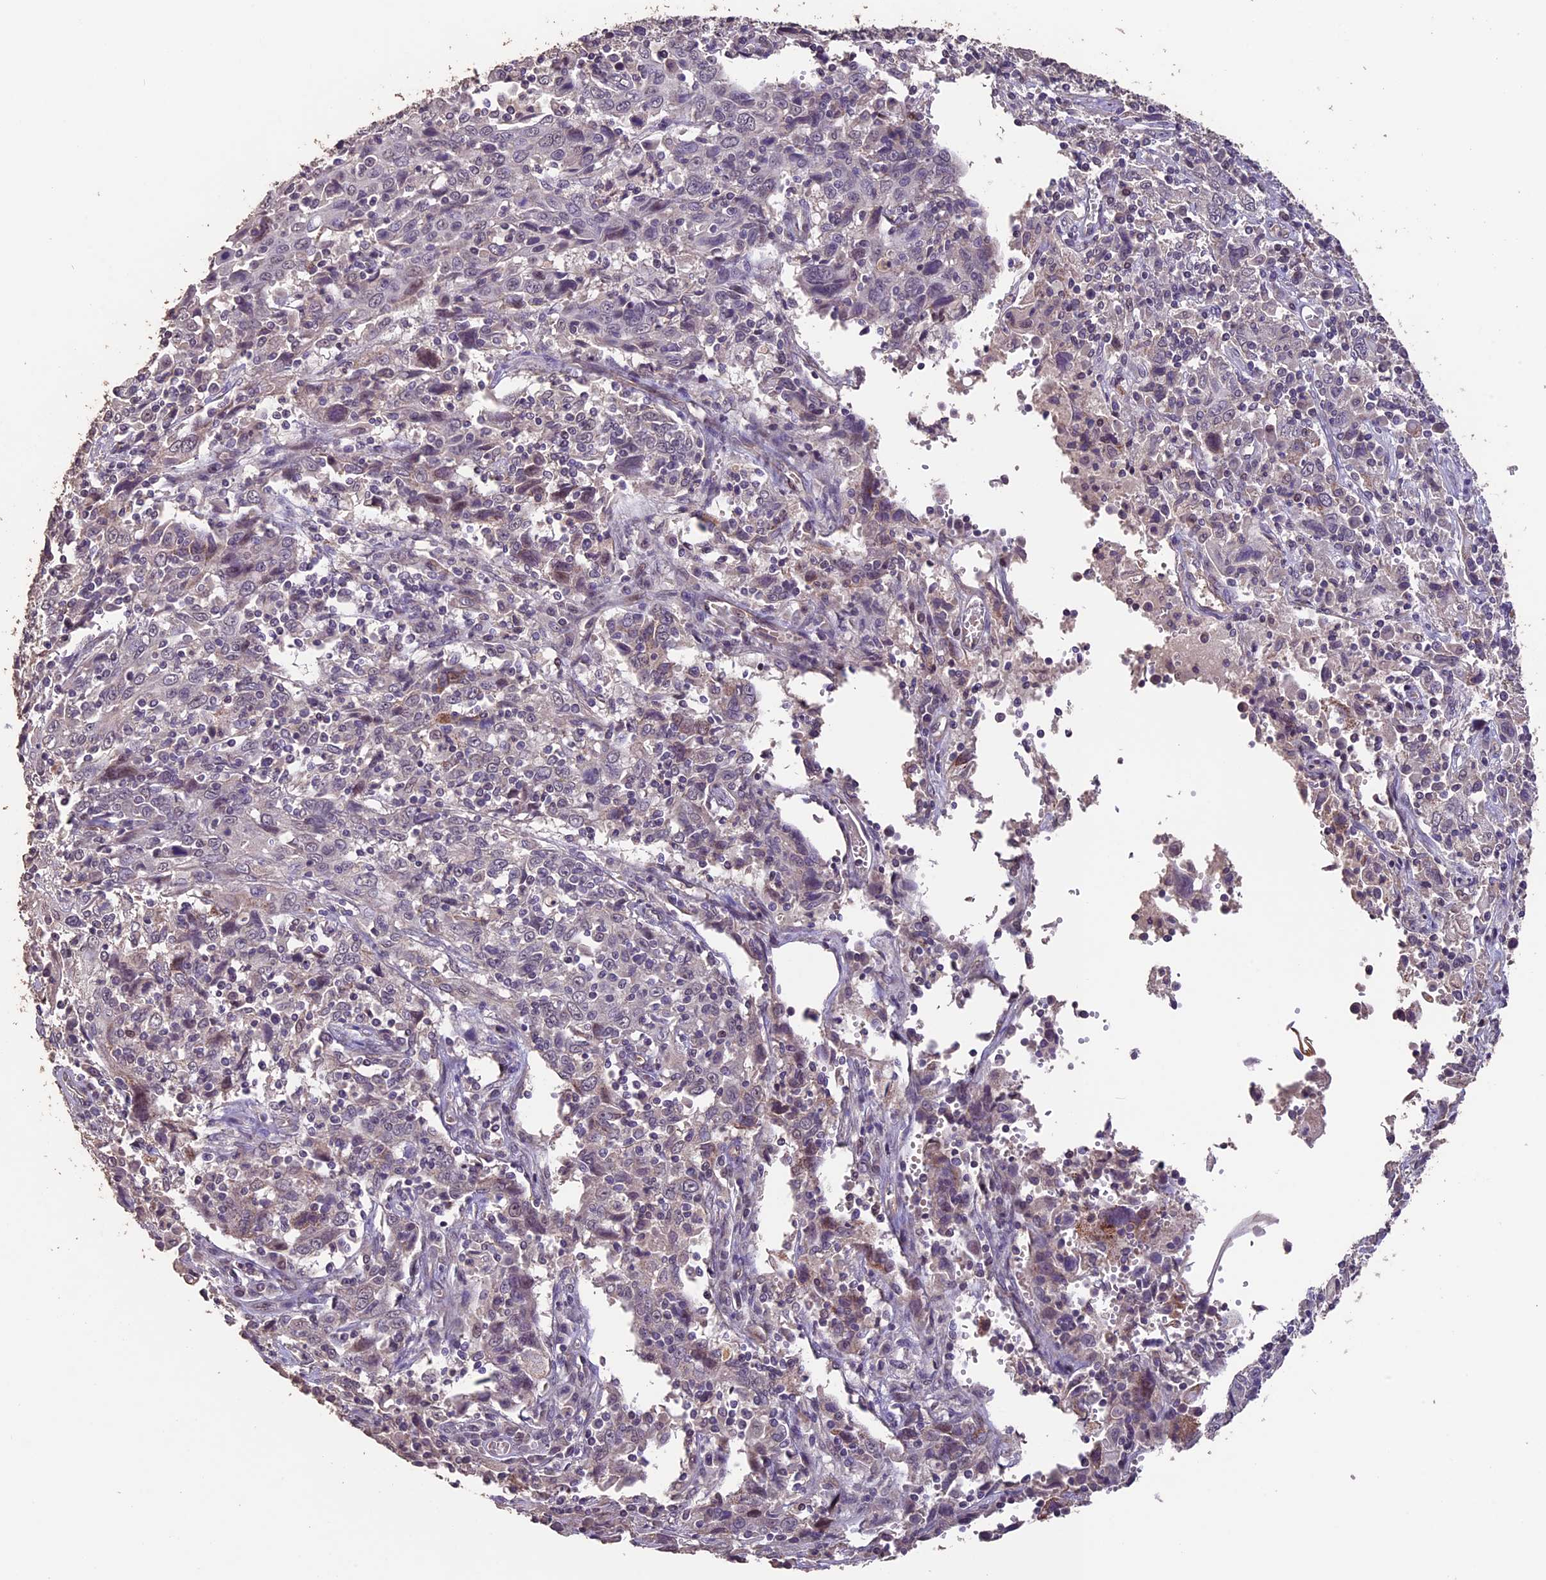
{"staining": {"intensity": "negative", "quantity": "none", "location": "none"}, "tissue": "cervical cancer", "cell_type": "Tumor cells", "image_type": "cancer", "snomed": [{"axis": "morphology", "description": "Squamous cell carcinoma, NOS"}, {"axis": "topography", "description": "Cervix"}], "caption": "Protein analysis of cervical squamous cell carcinoma exhibits no significant staining in tumor cells.", "gene": "GNB5", "patient": {"sex": "female", "age": 46}}